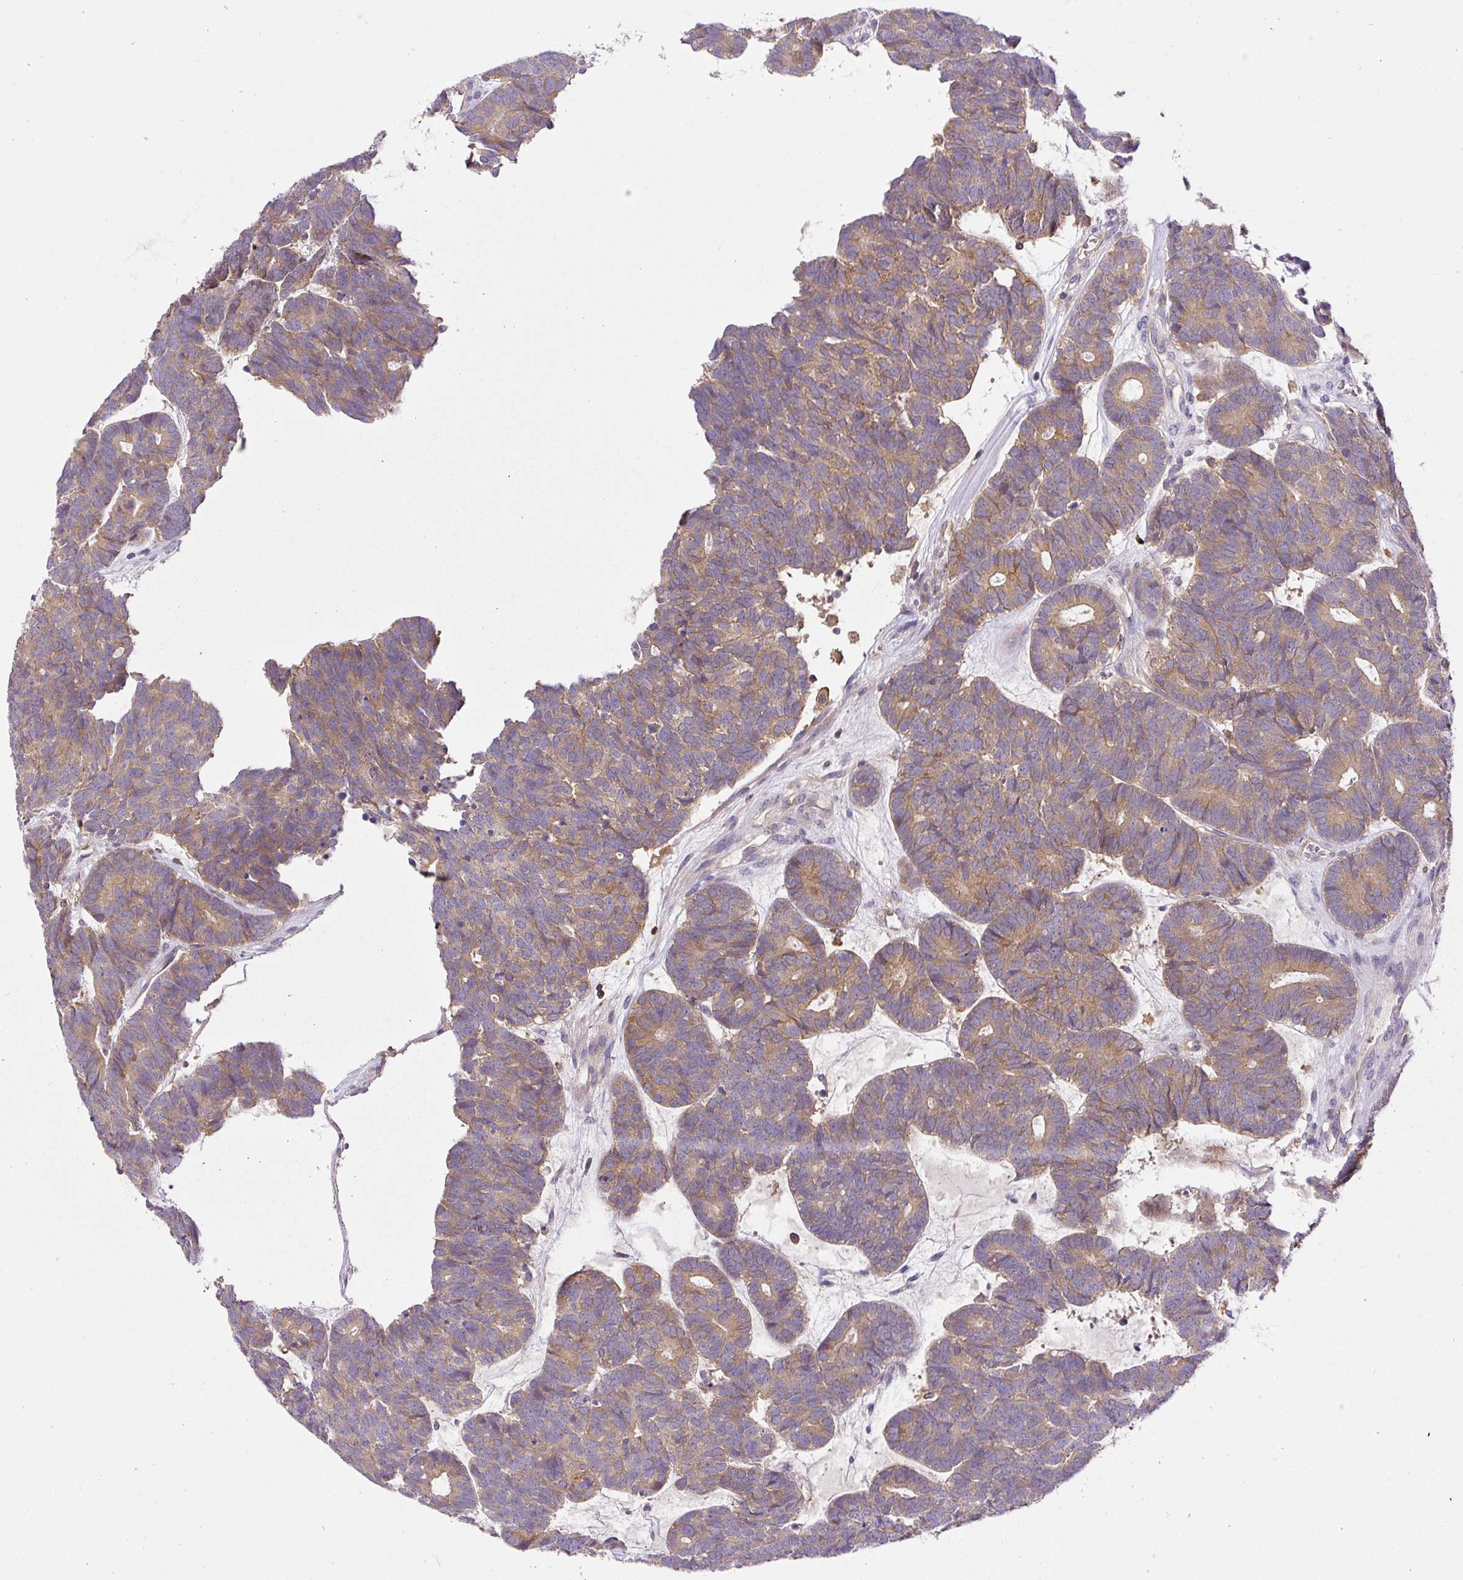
{"staining": {"intensity": "weak", "quantity": ">75%", "location": "cytoplasmic/membranous"}, "tissue": "head and neck cancer", "cell_type": "Tumor cells", "image_type": "cancer", "snomed": [{"axis": "morphology", "description": "Adenocarcinoma, NOS"}, {"axis": "topography", "description": "Head-Neck"}], "caption": "An image showing weak cytoplasmic/membranous staining in about >75% of tumor cells in adenocarcinoma (head and neck), as visualized by brown immunohistochemical staining.", "gene": "CCDC28A", "patient": {"sex": "female", "age": 81}}